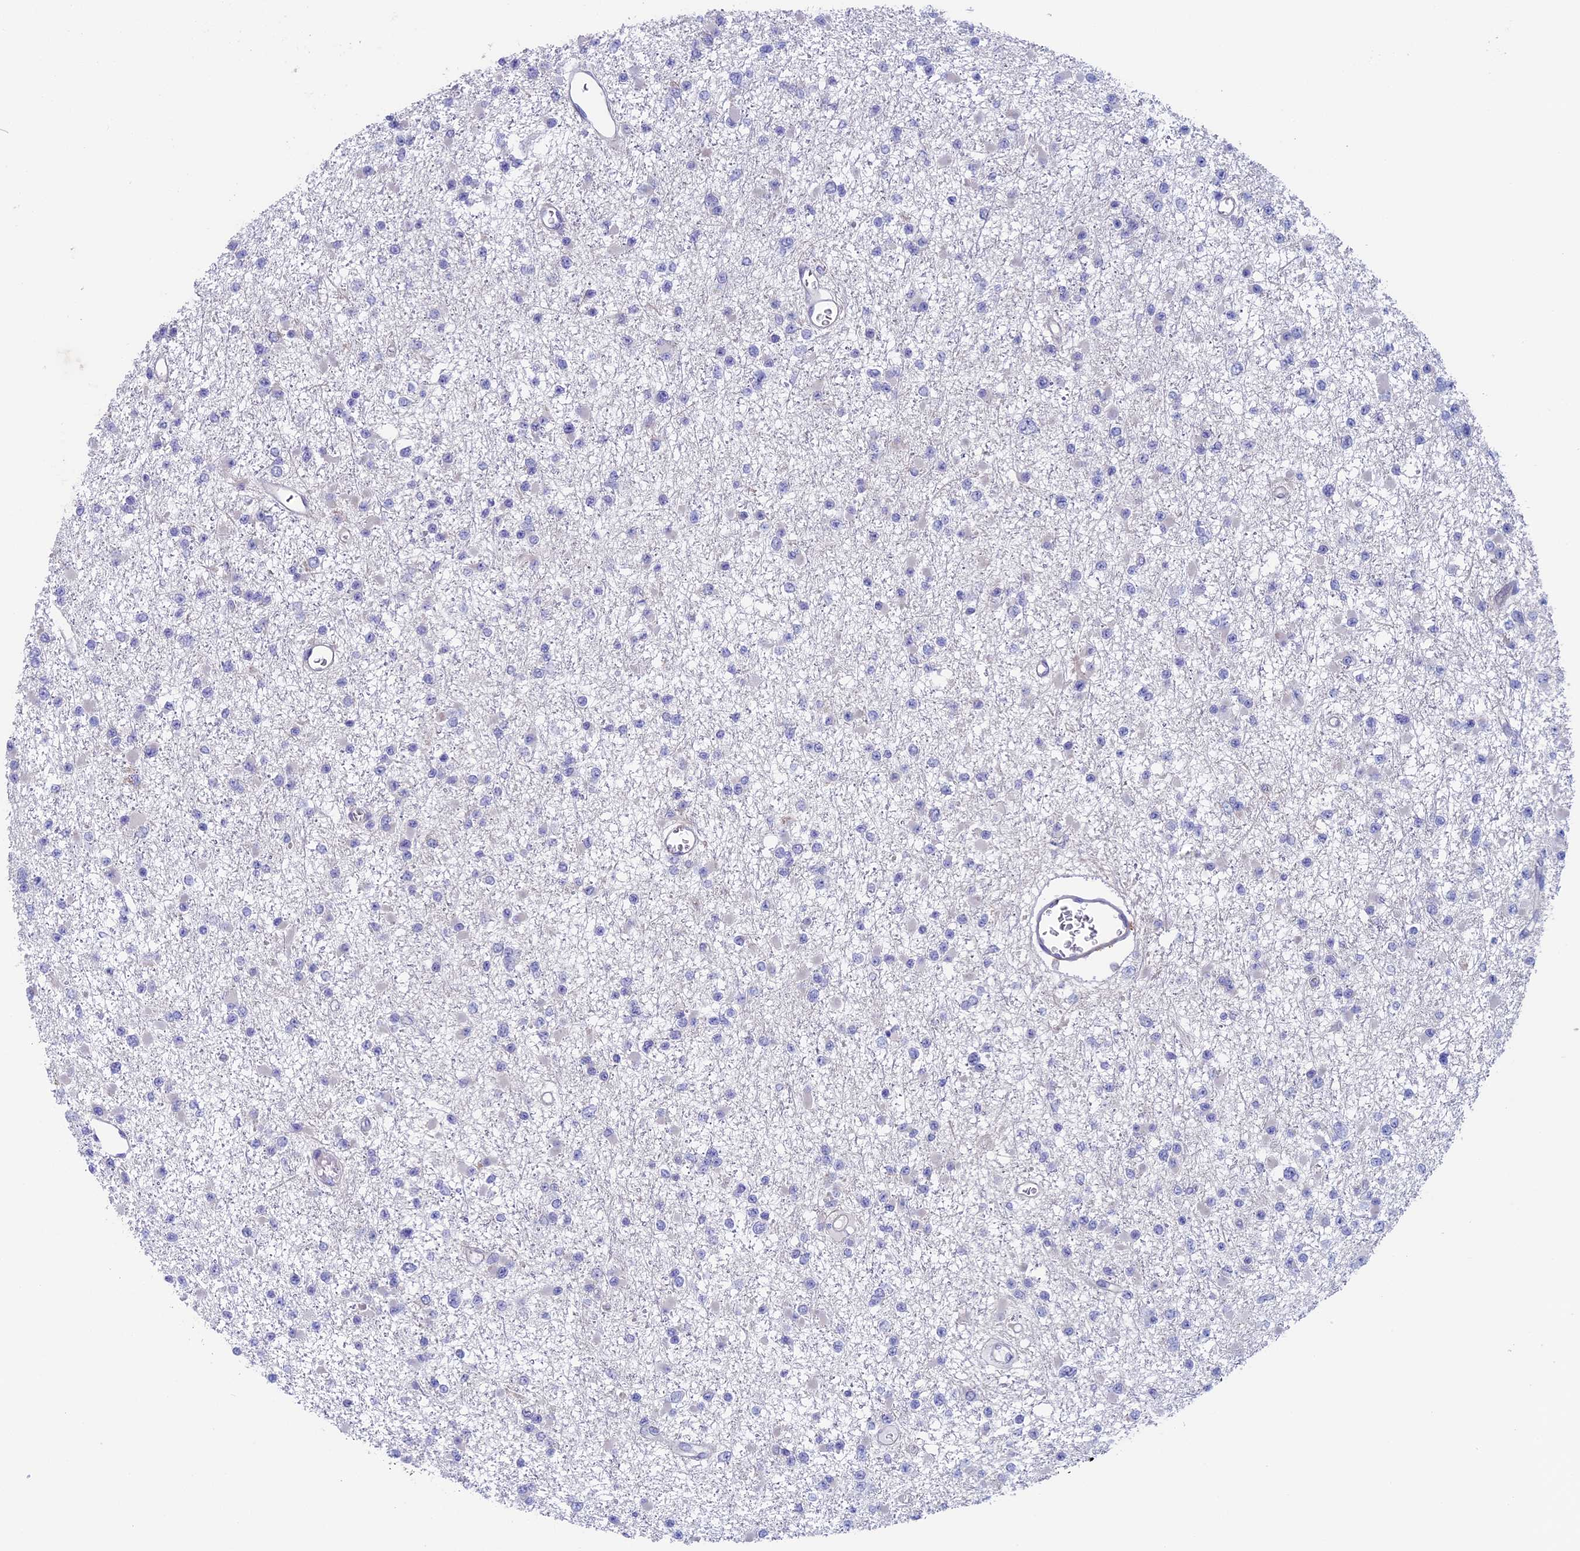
{"staining": {"intensity": "negative", "quantity": "none", "location": "none"}, "tissue": "glioma", "cell_type": "Tumor cells", "image_type": "cancer", "snomed": [{"axis": "morphology", "description": "Glioma, malignant, Low grade"}, {"axis": "topography", "description": "Brain"}], "caption": "Immunohistochemistry (IHC) of human malignant low-grade glioma shows no expression in tumor cells.", "gene": "CNOT6L", "patient": {"sex": "female", "age": 22}}